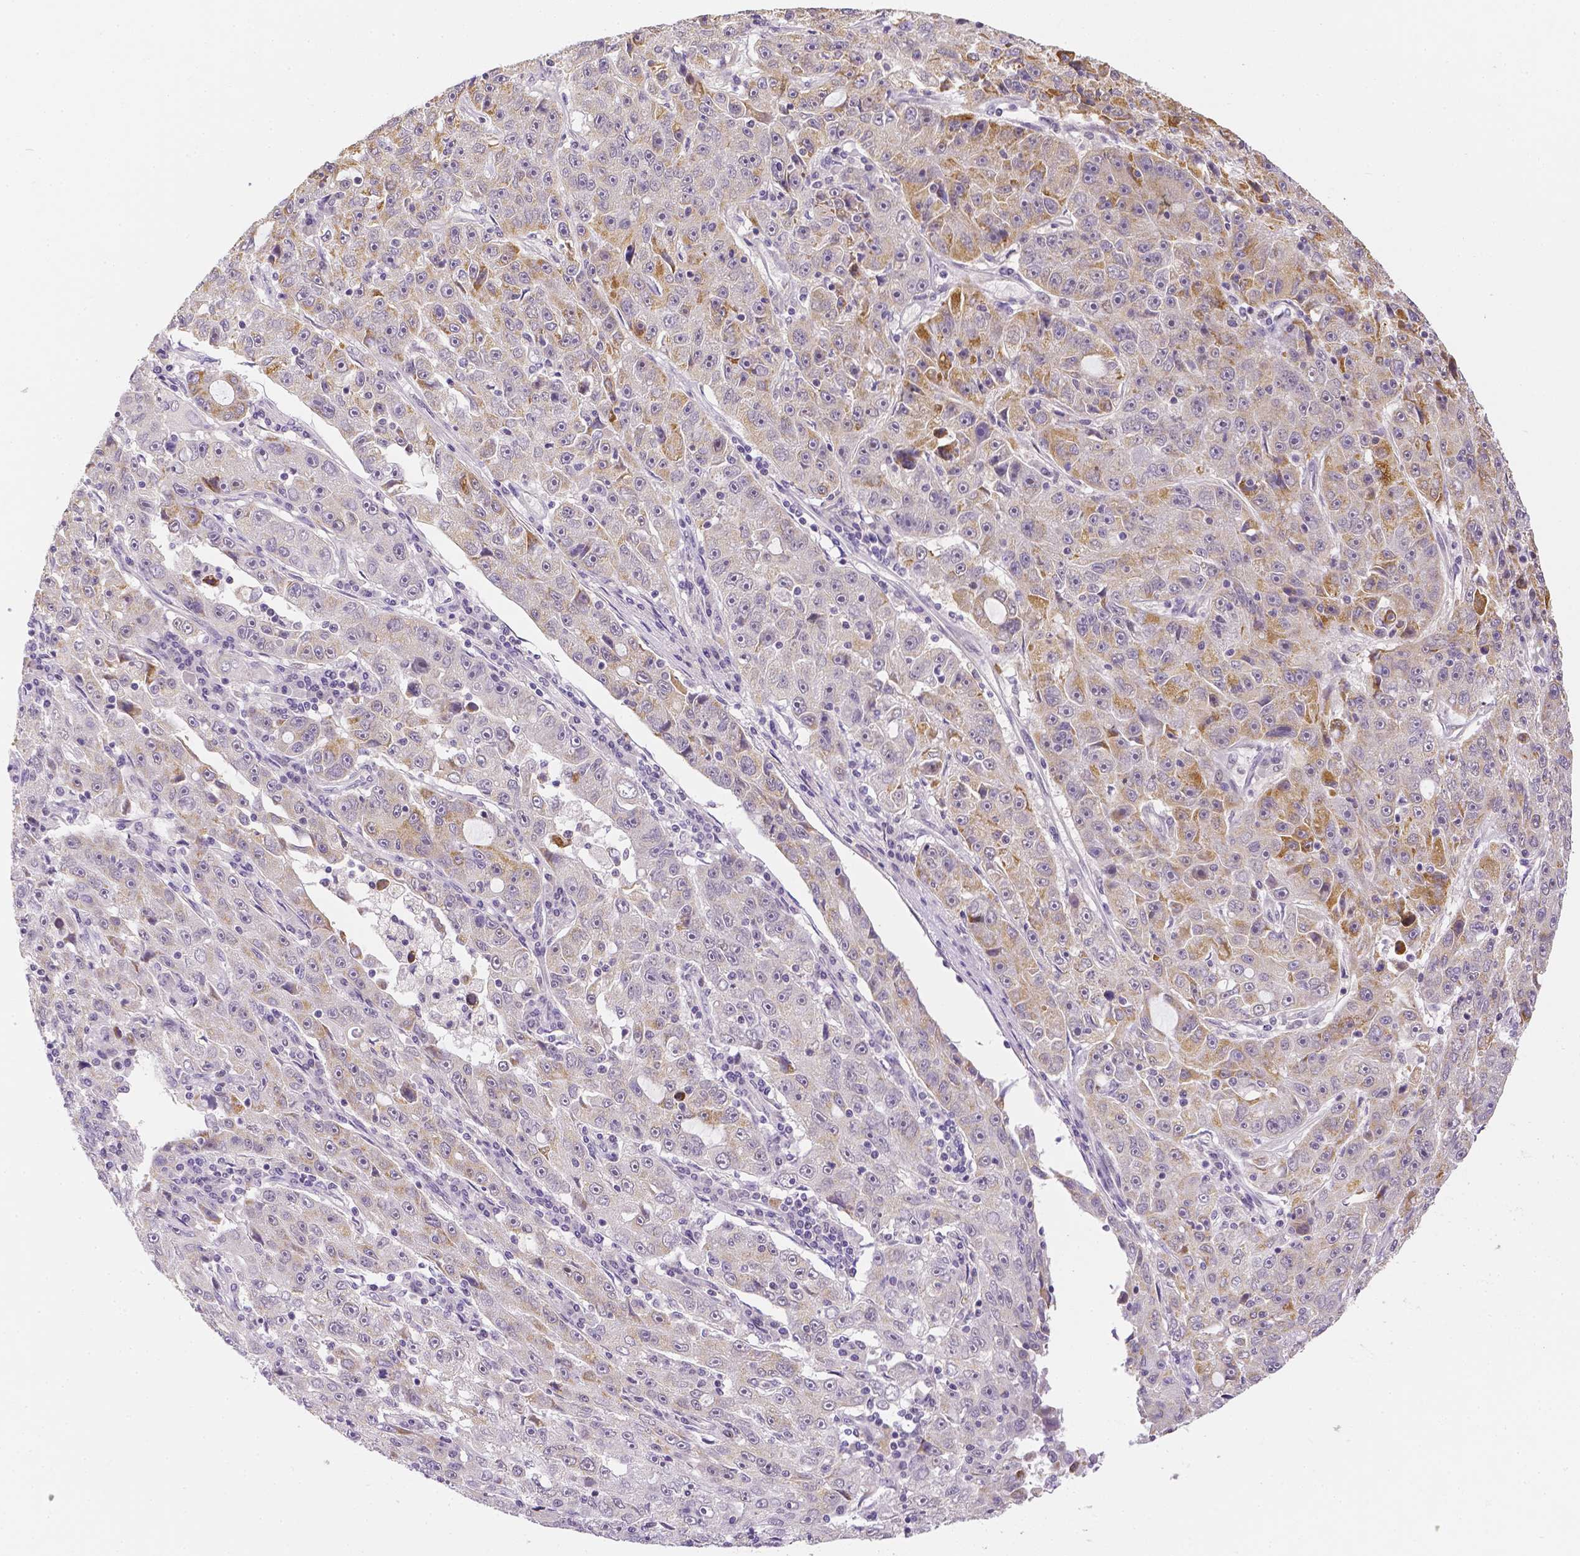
{"staining": {"intensity": "moderate", "quantity": "<25%", "location": "cytoplasmic/membranous"}, "tissue": "lung cancer", "cell_type": "Tumor cells", "image_type": "cancer", "snomed": [{"axis": "morphology", "description": "Normal morphology"}, {"axis": "morphology", "description": "Adenocarcinoma, NOS"}, {"axis": "topography", "description": "Lymph node"}, {"axis": "topography", "description": "Lung"}], "caption": "DAB immunohistochemical staining of human lung cancer shows moderate cytoplasmic/membranous protein staining in about <25% of tumor cells.", "gene": "ZNF280B", "patient": {"sex": "female", "age": 57}}